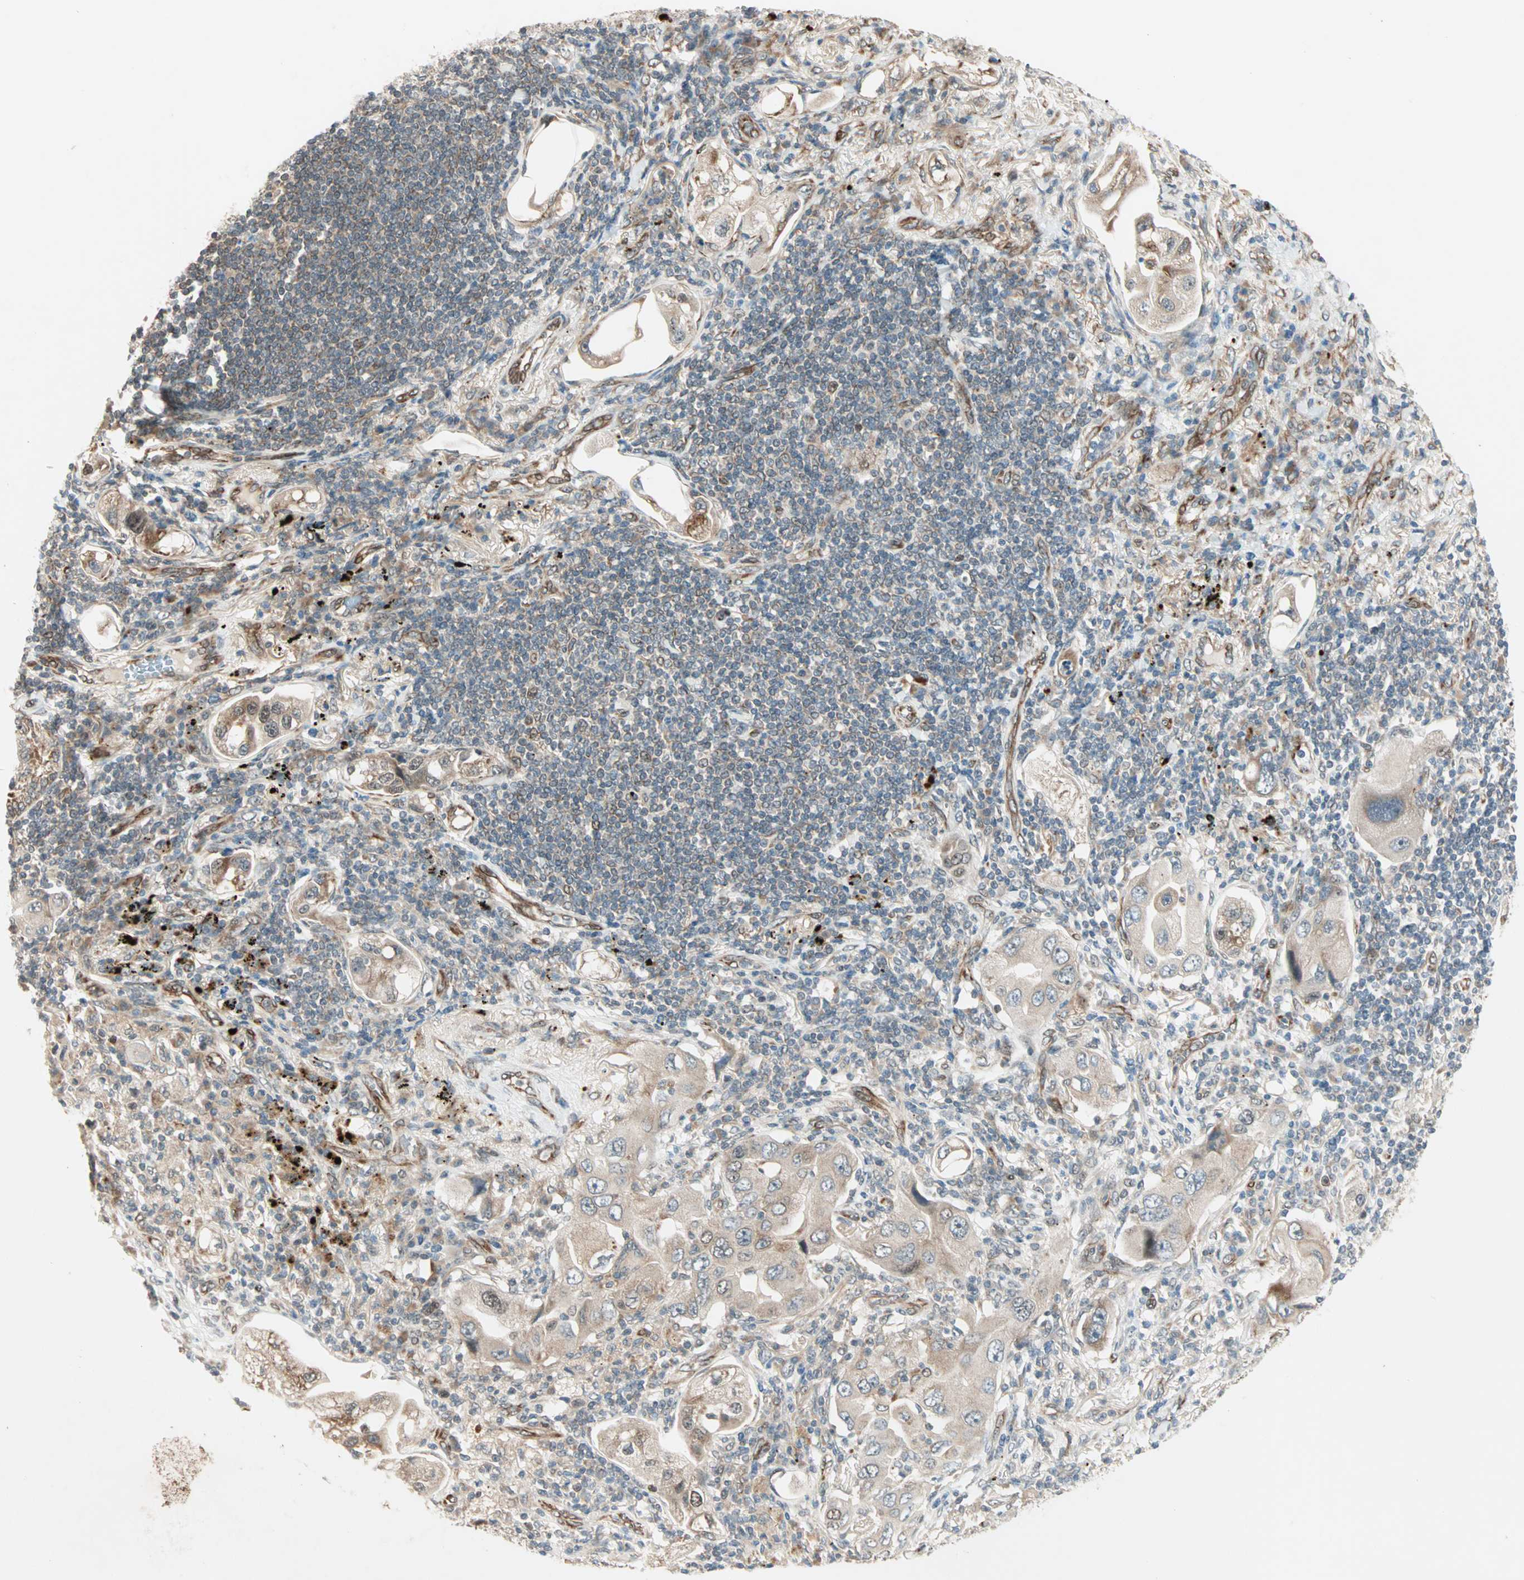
{"staining": {"intensity": "weak", "quantity": ">75%", "location": "cytoplasmic/membranous,nuclear"}, "tissue": "lung cancer", "cell_type": "Tumor cells", "image_type": "cancer", "snomed": [{"axis": "morphology", "description": "Adenocarcinoma, NOS"}, {"axis": "topography", "description": "Lung"}], "caption": "A photomicrograph of human adenocarcinoma (lung) stained for a protein displays weak cytoplasmic/membranous and nuclear brown staining in tumor cells.", "gene": "ZNF37A", "patient": {"sex": "female", "age": 65}}